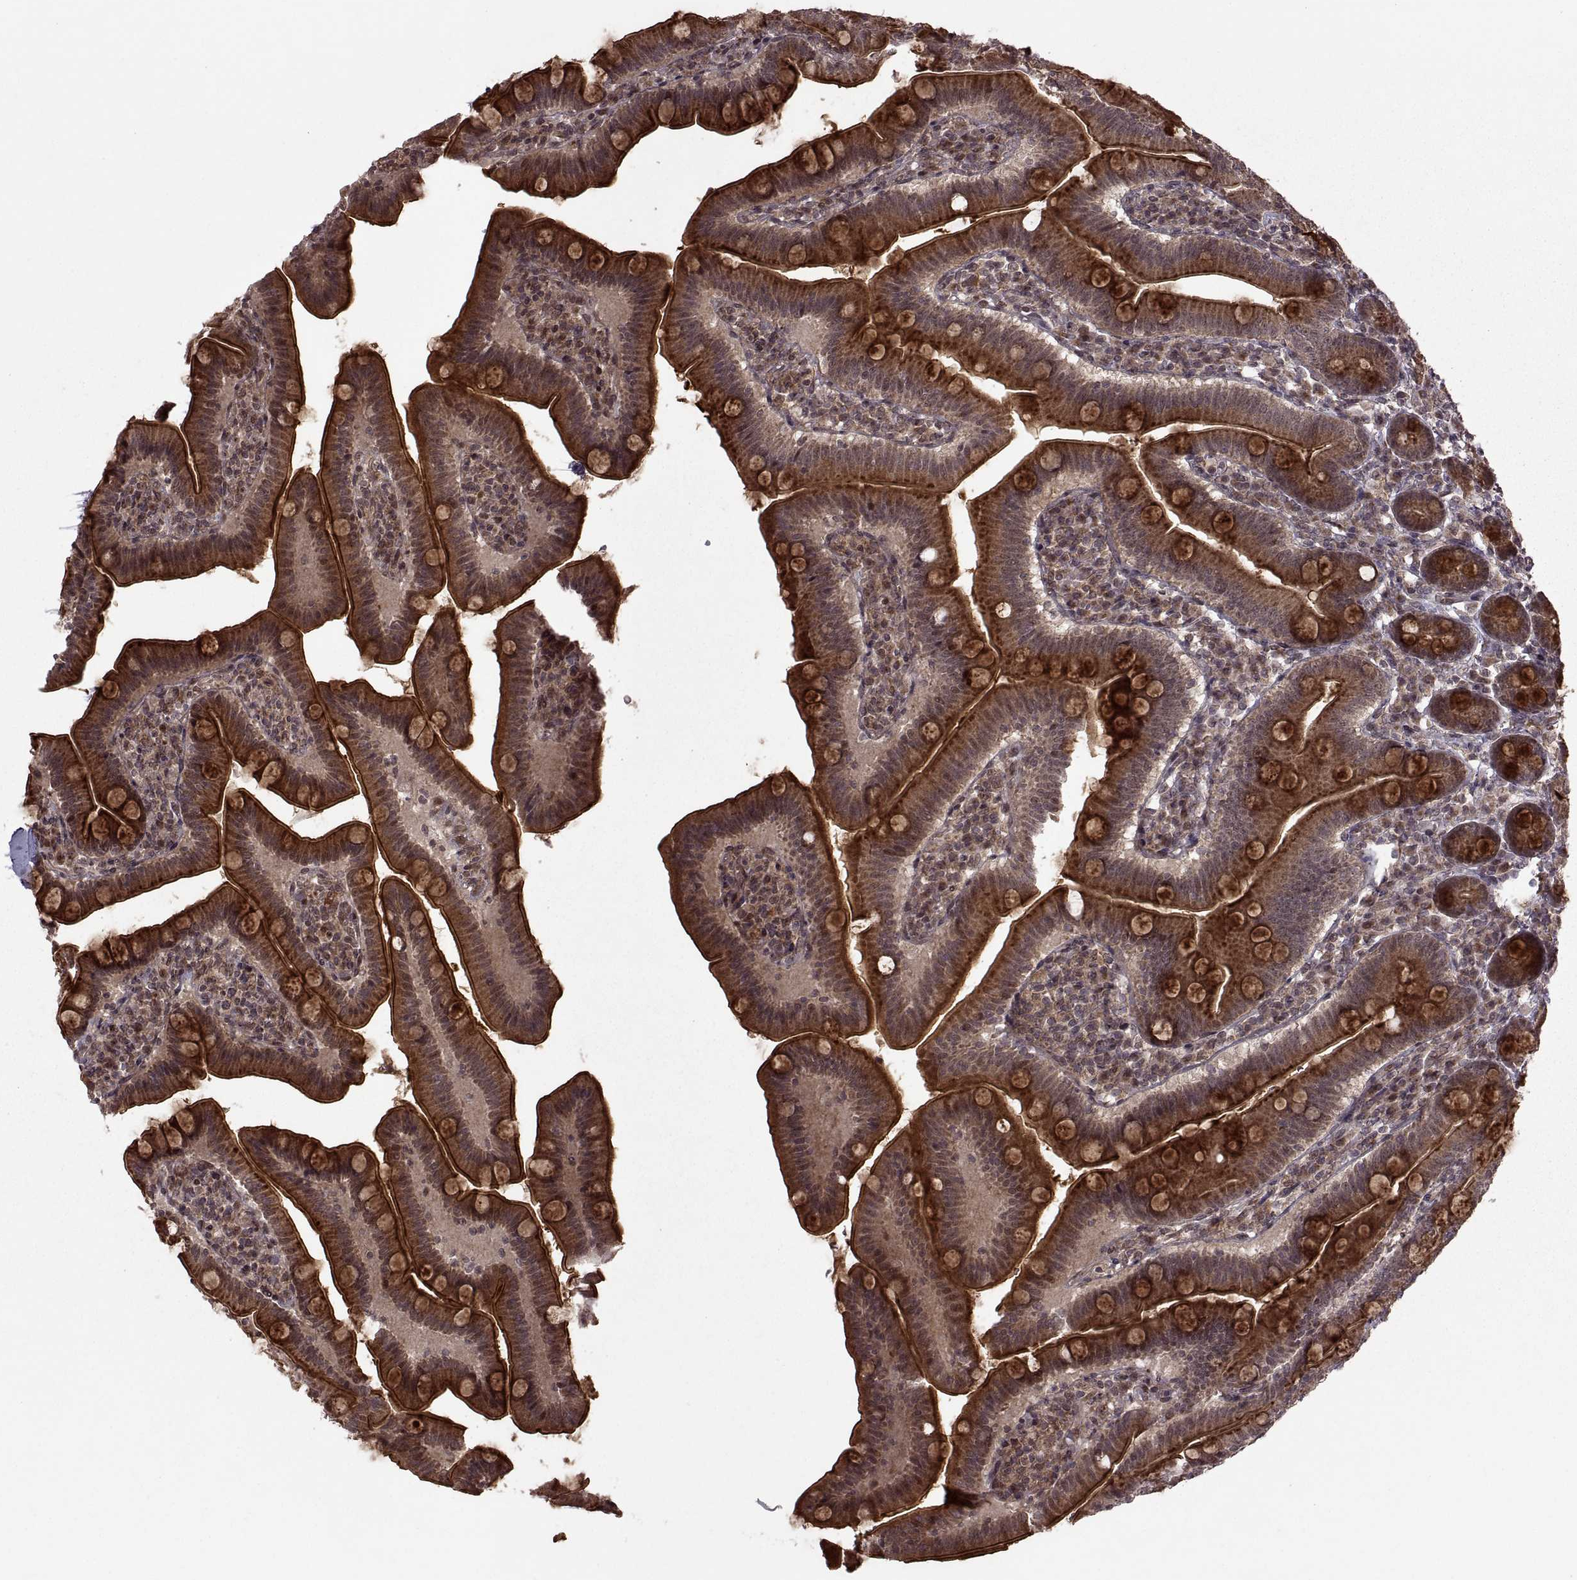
{"staining": {"intensity": "strong", "quantity": ">75%", "location": "cytoplasmic/membranous"}, "tissue": "small intestine", "cell_type": "Glandular cells", "image_type": "normal", "snomed": [{"axis": "morphology", "description": "Normal tissue, NOS"}, {"axis": "topography", "description": "Small intestine"}], "caption": "Immunohistochemical staining of normal human small intestine exhibits strong cytoplasmic/membranous protein positivity in about >75% of glandular cells. (DAB IHC with brightfield microscopy, high magnification).", "gene": "PTOV1", "patient": {"sex": "male", "age": 66}}